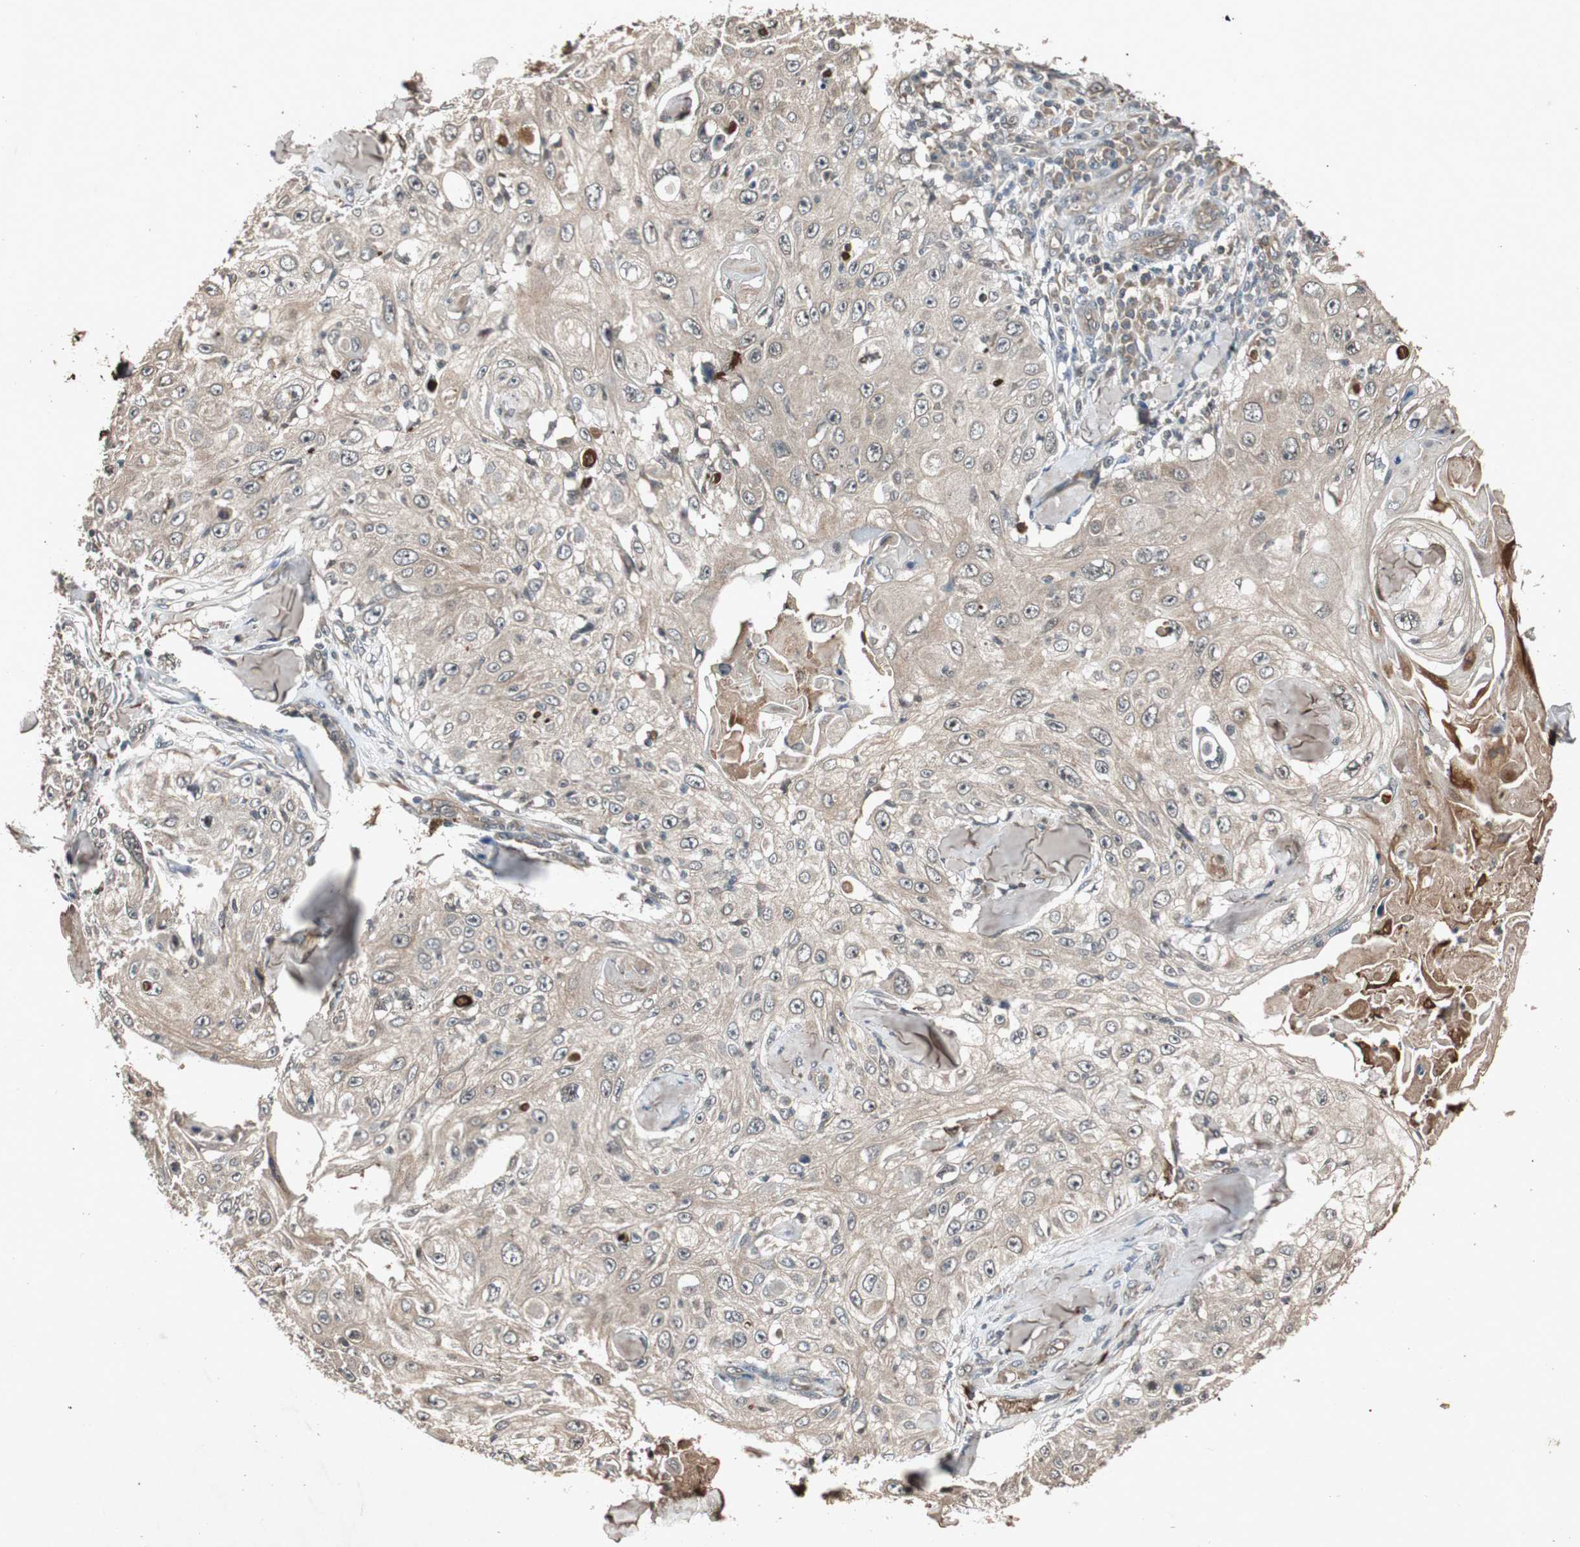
{"staining": {"intensity": "weak", "quantity": ">75%", "location": "cytoplasmic/membranous"}, "tissue": "skin cancer", "cell_type": "Tumor cells", "image_type": "cancer", "snomed": [{"axis": "morphology", "description": "Squamous cell carcinoma, NOS"}, {"axis": "topography", "description": "Skin"}], "caption": "Brown immunohistochemical staining in human skin cancer (squamous cell carcinoma) shows weak cytoplasmic/membranous expression in approximately >75% of tumor cells.", "gene": "SLIT2", "patient": {"sex": "male", "age": 86}}